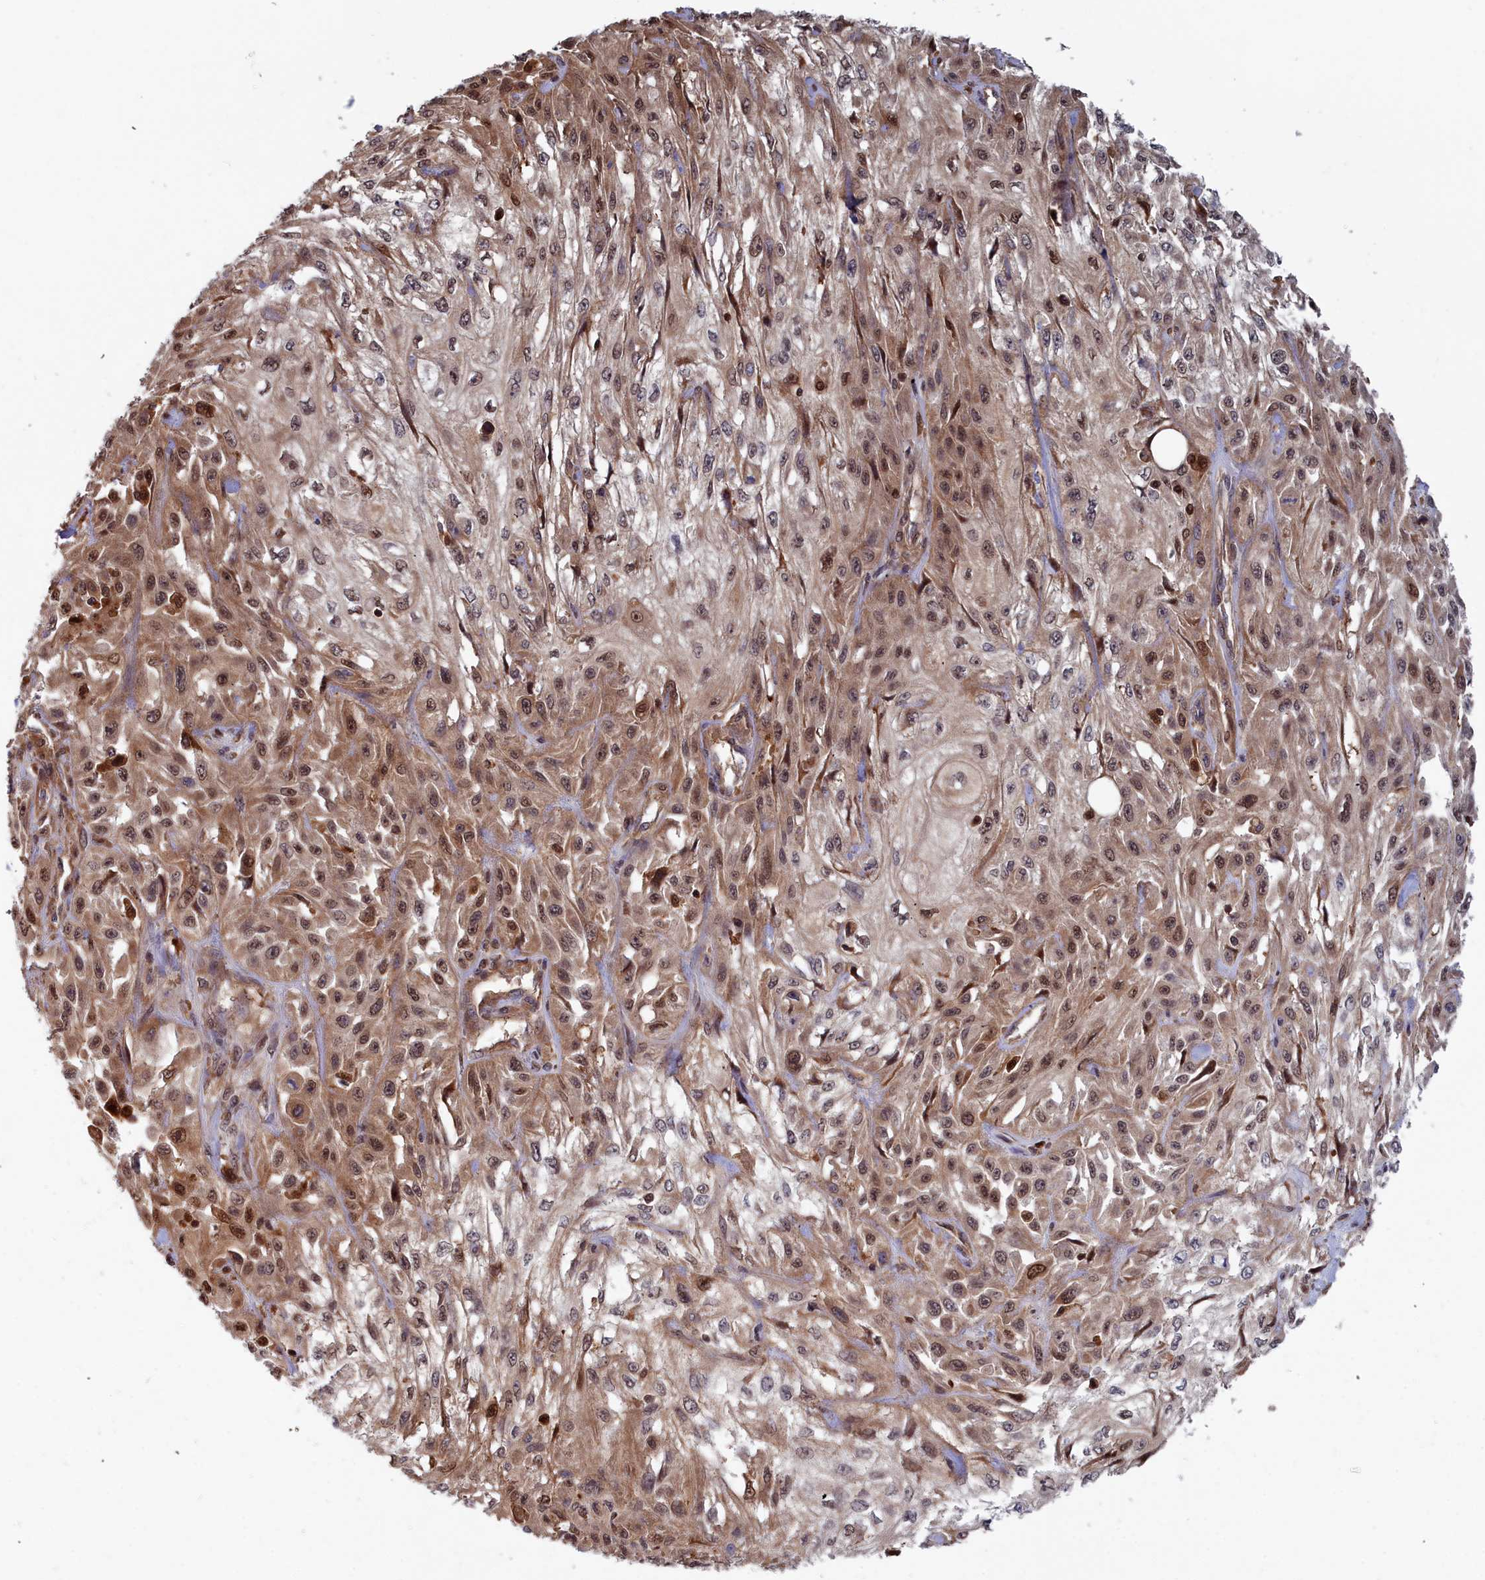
{"staining": {"intensity": "moderate", "quantity": ">75%", "location": "cytoplasmic/membranous,nuclear"}, "tissue": "skin cancer", "cell_type": "Tumor cells", "image_type": "cancer", "snomed": [{"axis": "morphology", "description": "Squamous cell carcinoma, NOS"}, {"axis": "morphology", "description": "Squamous cell carcinoma, metastatic, NOS"}, {"axis": "topography", "description": "Skin"}, {"axis": "topography", "description": "Lymph node"}], "caption": "DAB immunohistochemical staining of metastatic squamous cell carcinoma (skin) displays moderate cytoplasmic/membranous and nuclear protein staining in about >75% of tumor cells.", "gene": "GFRA2", "patient": {"sex": "male", "age": 75}}